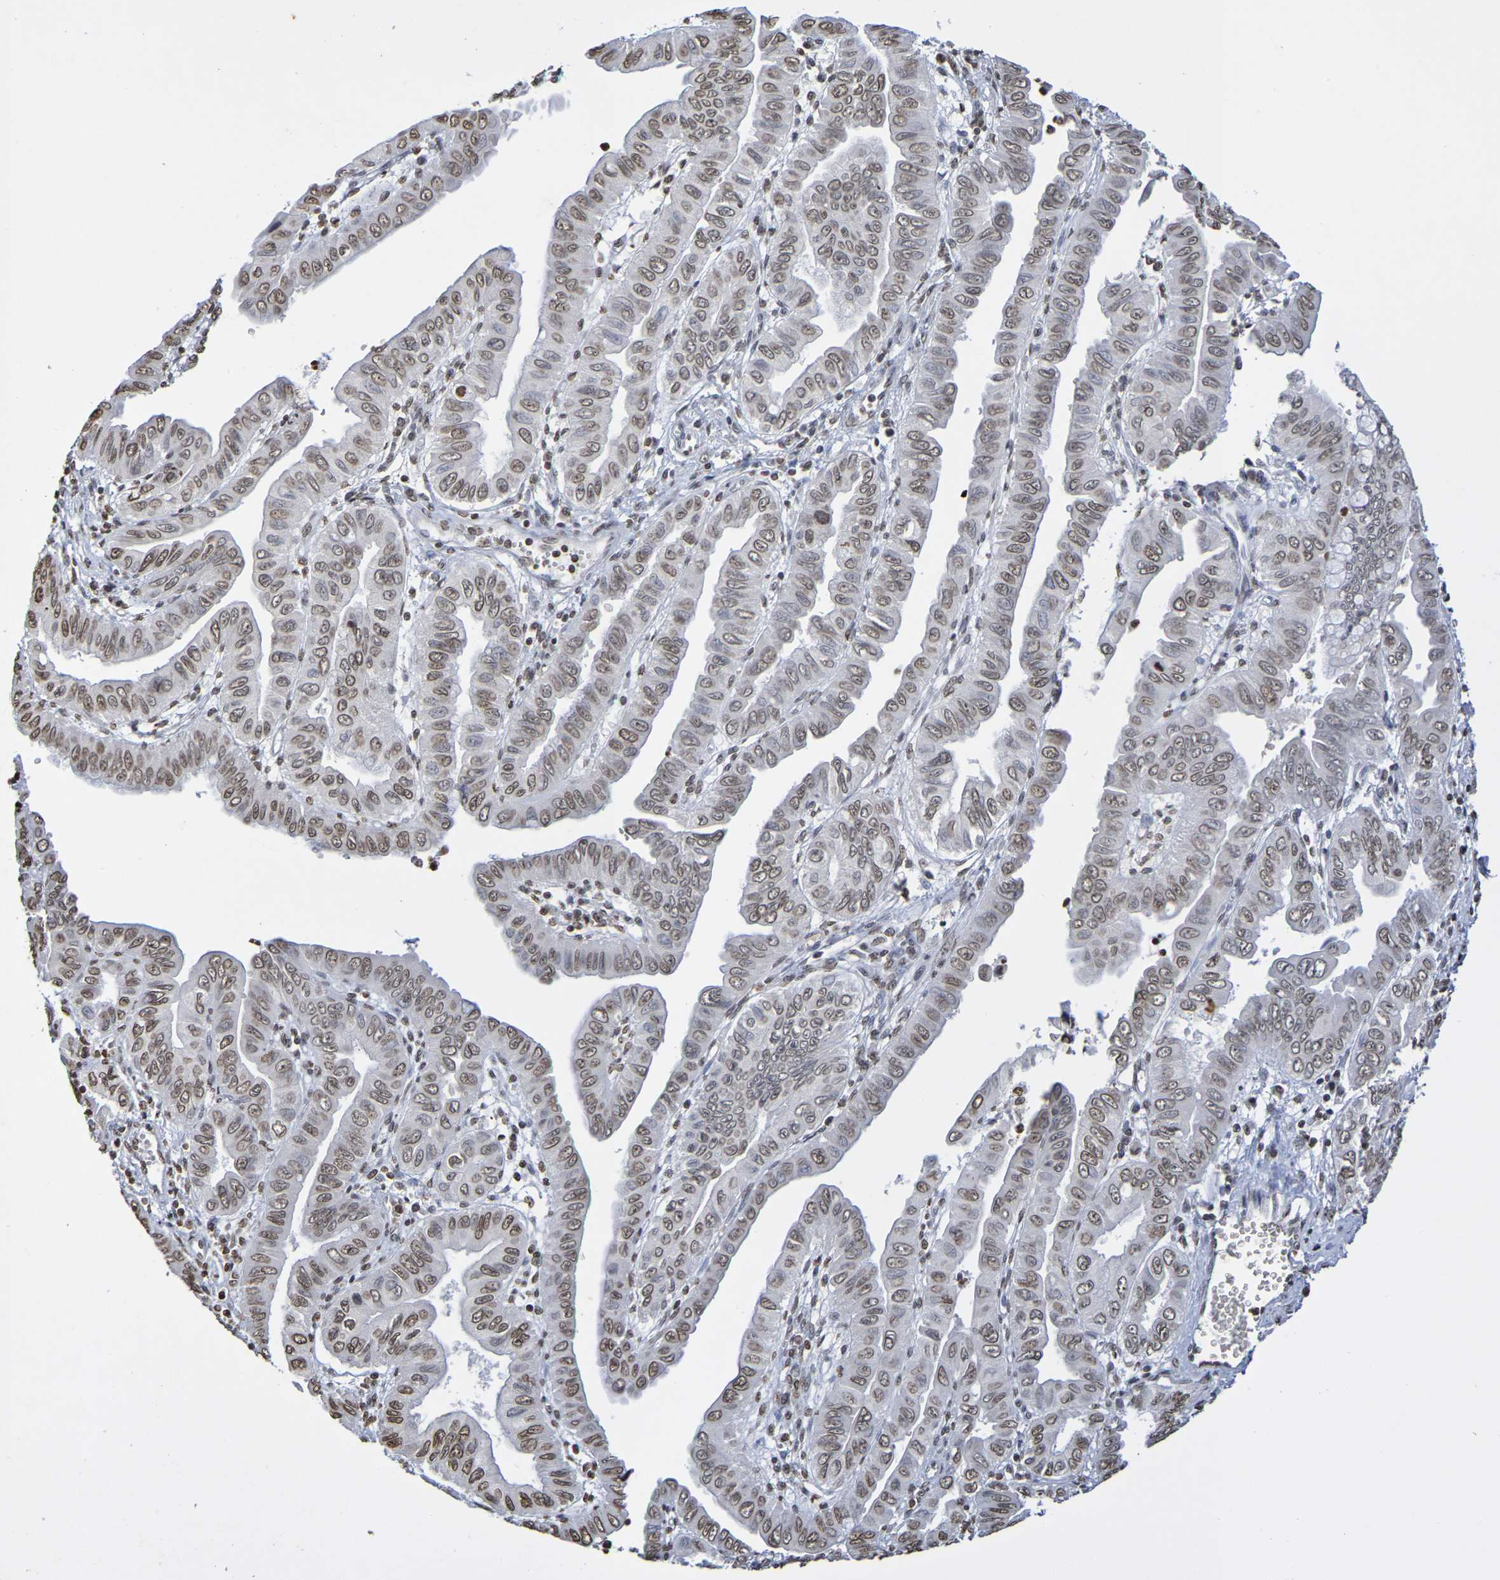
{"staining": {"intensity": "weak", "quantity": ">75%", "location": "nuclear"}, "tissue": "pancreatic cancer", "cell_type": "Tumor cells", "image_type": "cancer", "snomed": [{"axis": "morphology", "description": "Normal tissue, NOS"}, {"axis": "topography", "description": "Lymph node"}], "caption": "Immunohistochemical staining of pancreatic cancer displays low levels of weak nuclear protein staining in approximately >75% of tumor cells.", "gene": "ATF4", "patient": {"sex": "male", "age": 50}}